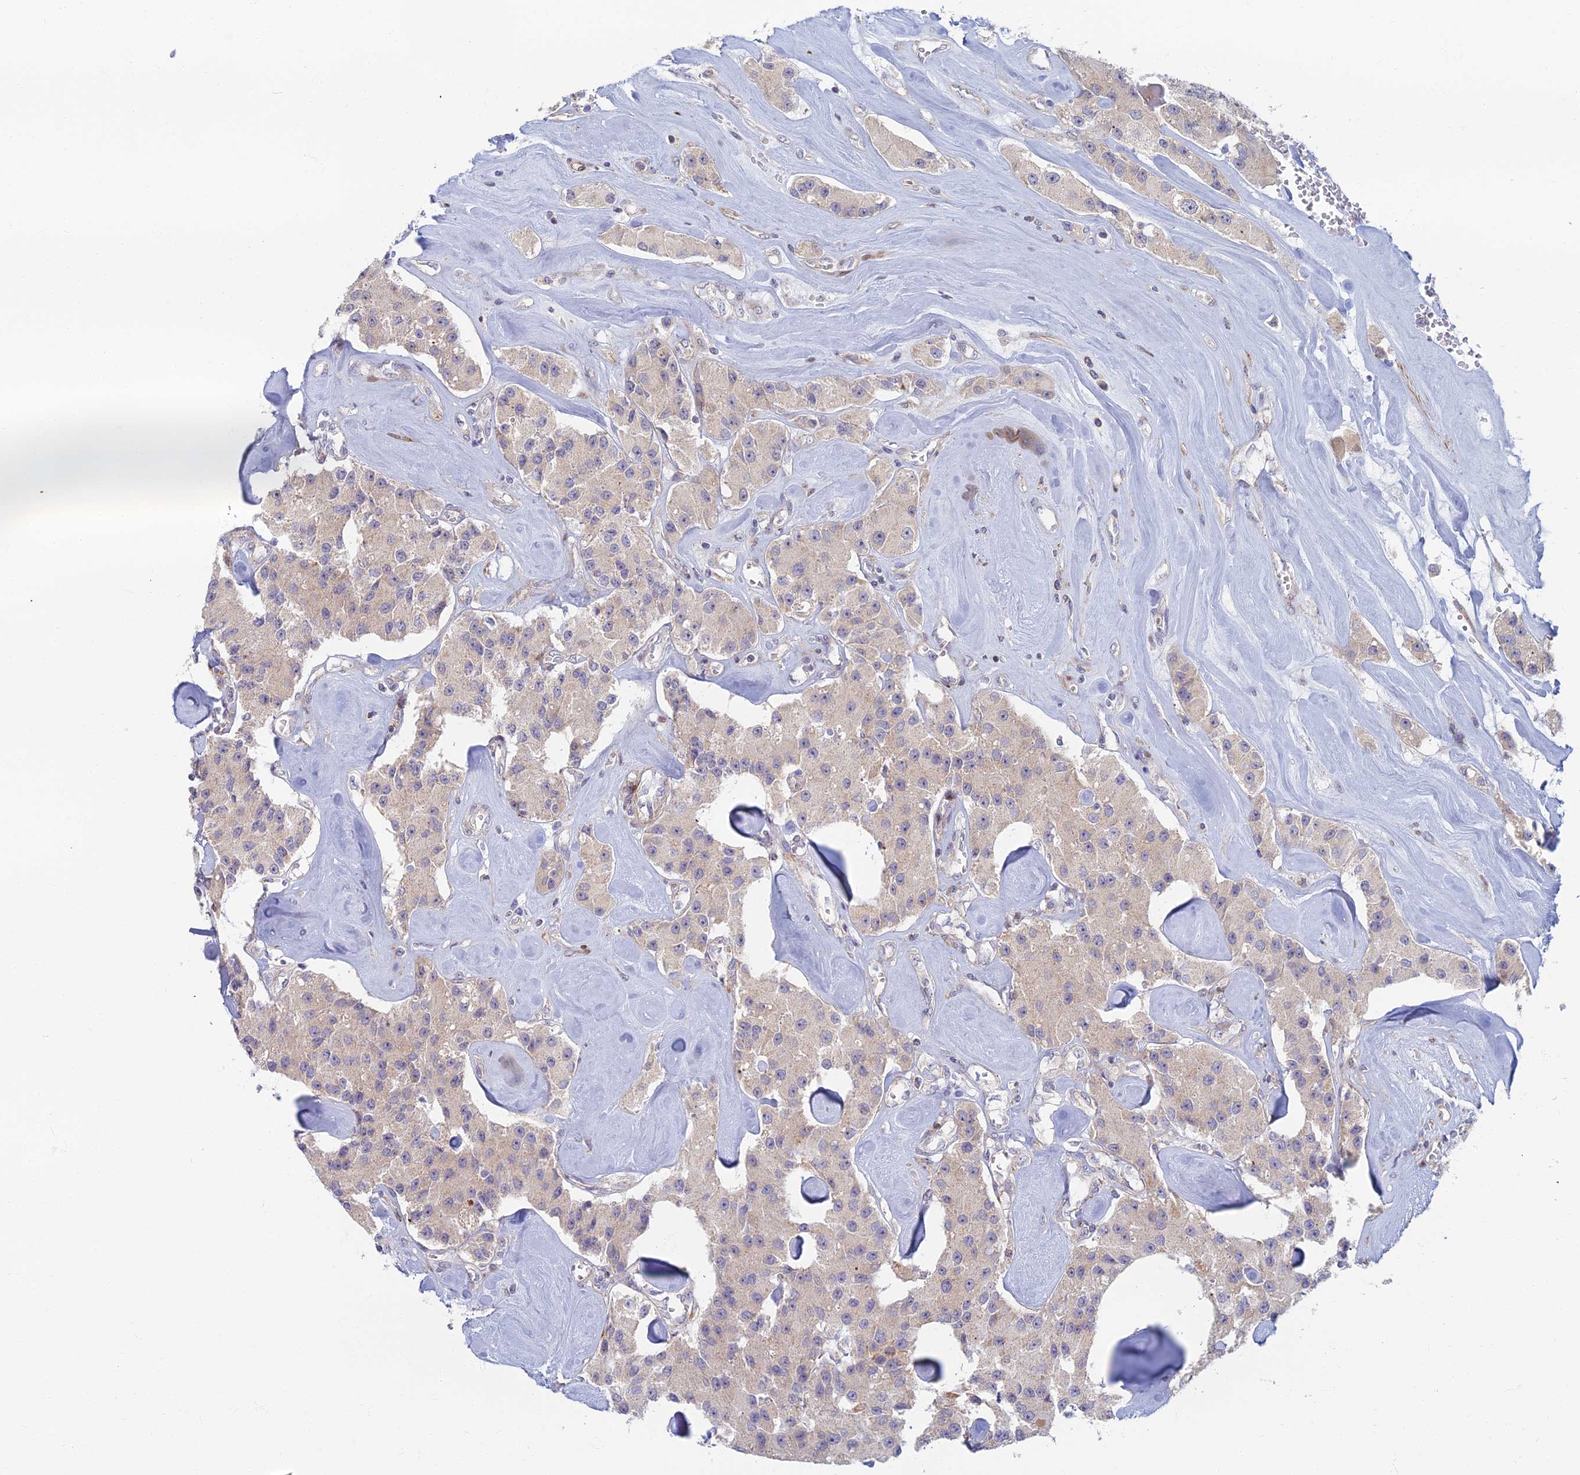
{"staining": {"intensity": "negative", "quantity": "none", "location": "none"}, "tissue": "carcinoid", "cell_type": "Tumor cells", "image_type": "cancer", "snomed": [{"axis": "morphology", "description": "Carcinoid, malignant, NOS"}, {"axis": "topography", "description": "Pancreas"}], "caption": "This histopathology image is of carcinoid (malignant) stained with IHC to label a protein in brown with the nuclei are counter-stained blue. There is no positivity in tumor cells.", "gene": "C15orf40", "patient": {"sex": "male", "age": 41}}